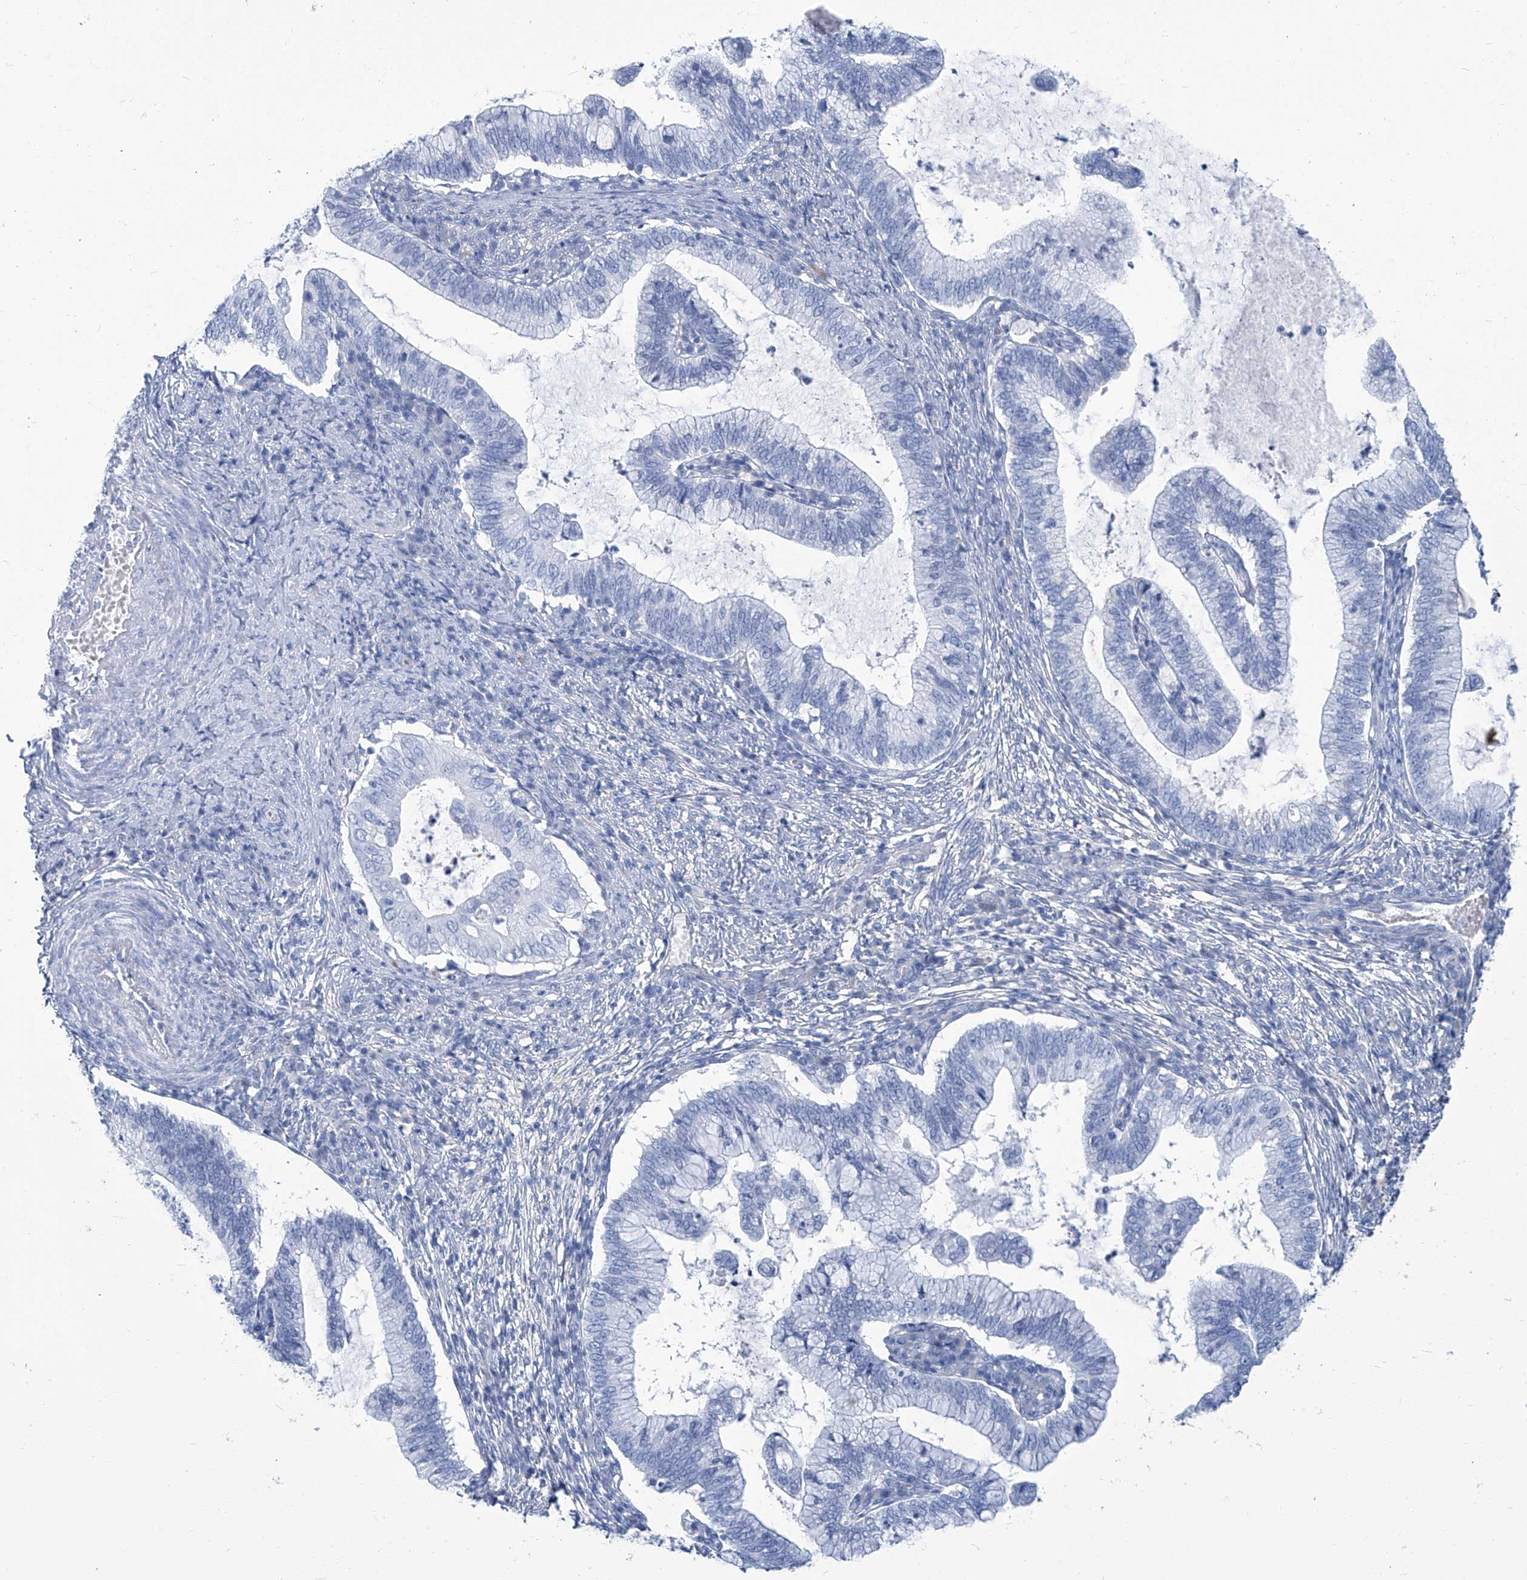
{"staining": {"intensity": "negative", "quantity": "none", "location": "none"}, "tissue": "cervical cancer", "cell_type": "Tumor cells", "image_type": "cancer", "snomed": [{"axis": "morphology", "description": "Adenocarcinoma, NOS"}, {"axis": "topography", "description": "Cervix"}], "caption": "The IHC histopathology image has no significant staining in tumor cells of cervical cancer tissue. (Immunohistochemistry, brightfield microscopy, high magnification).", "gene": "PFKL", "patient": {"sex": "female", "age": 36}}